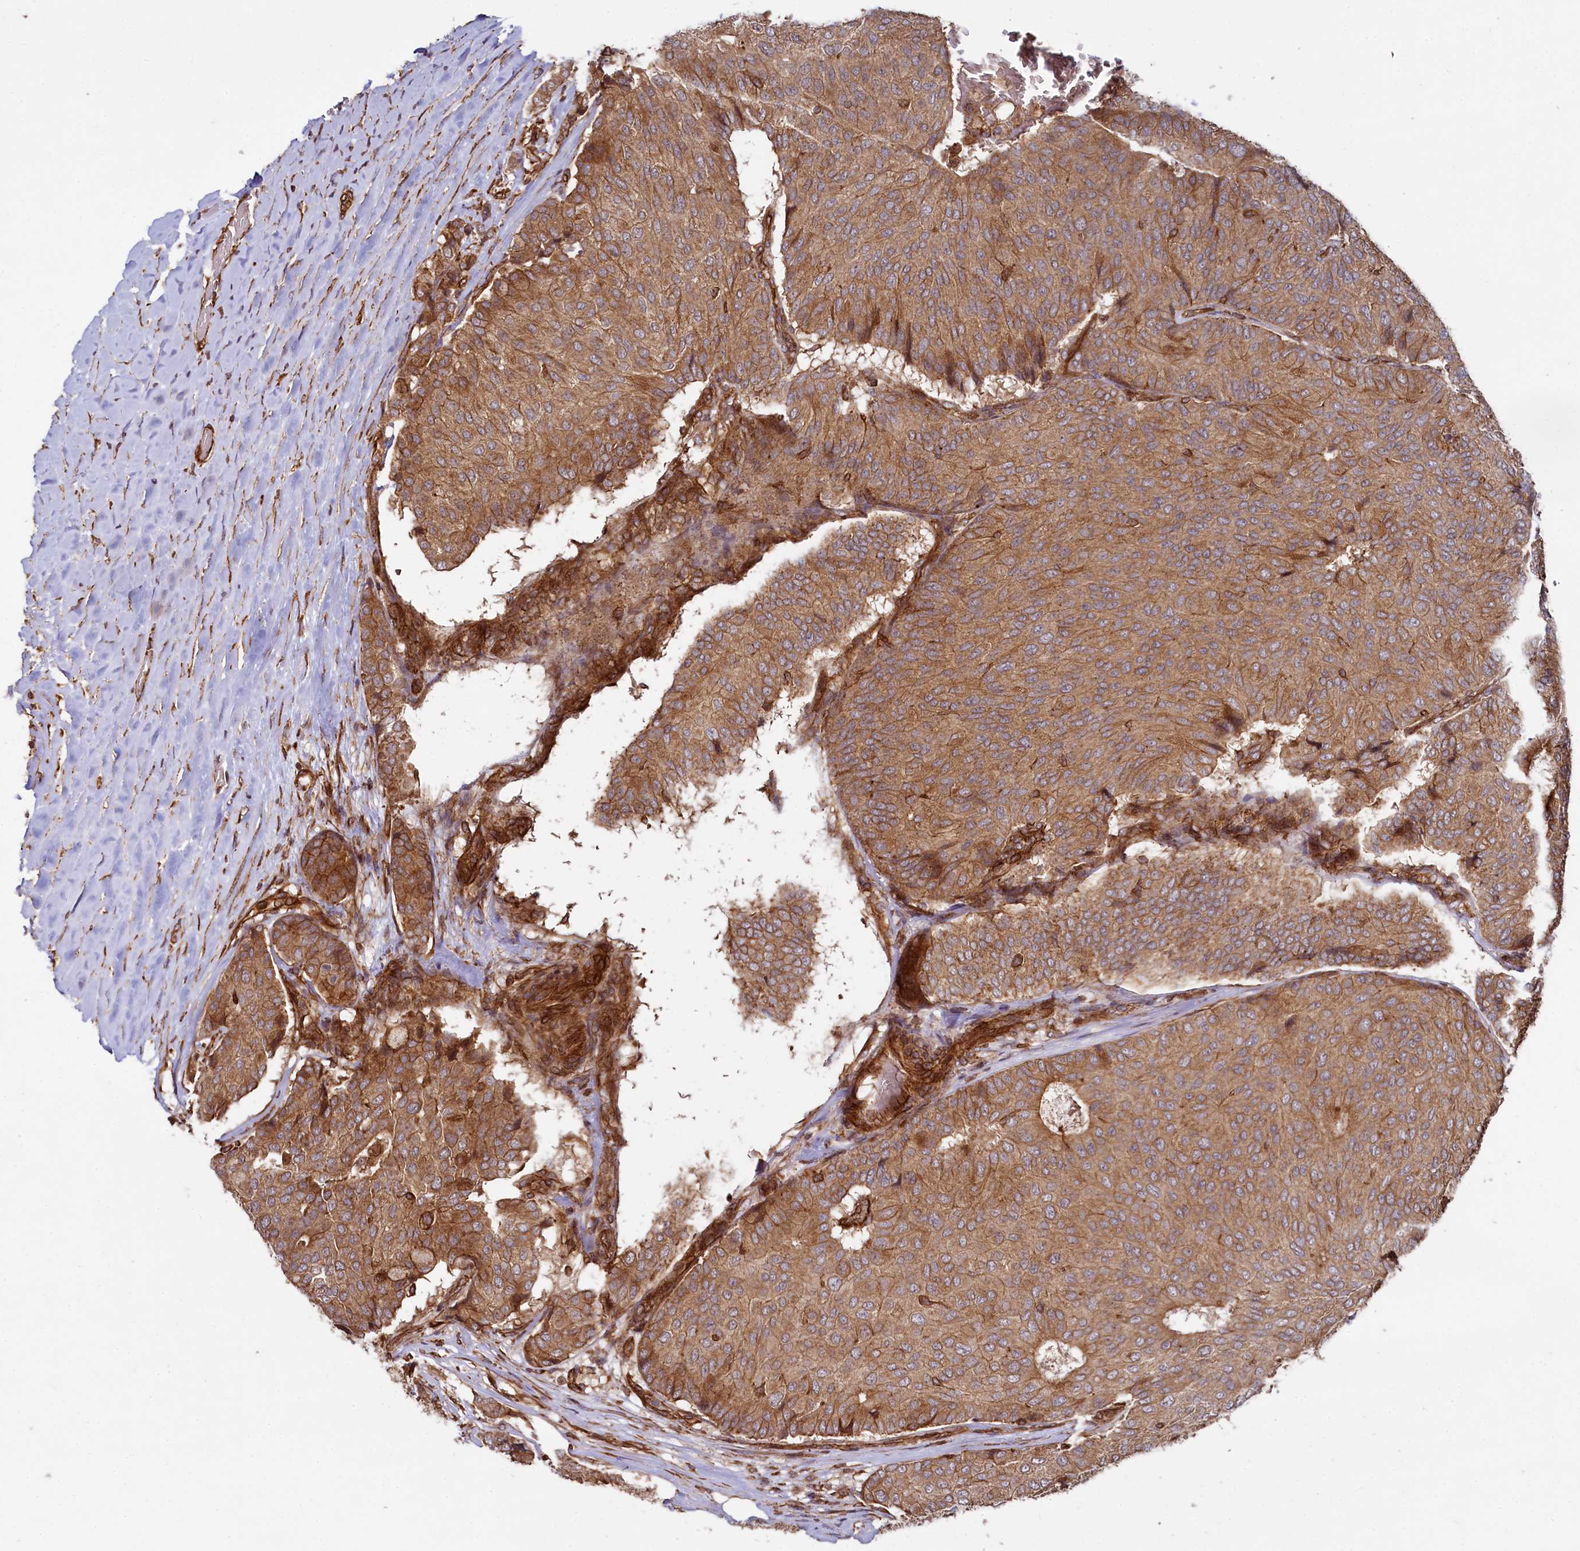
{"staining": {"intensity": "moderate", "quantity": ">75%", "location": "cytoplasmic/membranous"}, "tissue": "breast cancer", "cell_type": "Tumor cells", "image_type": "cancer", "snomed": [{"axis": "morphology", "description": "Duct carcinoma"}, {"axis": "topography", "description": "Breast"}], "caption": "Immunohistochemical staining of infiltrating ductal carcinoma (breast) exhibits medium levels of moderate cytoplasmic/membranous positivity in approximately >75% of tumor cells.", "gene": "SVIP", "patient": {"sex": "female", "age": 75}}